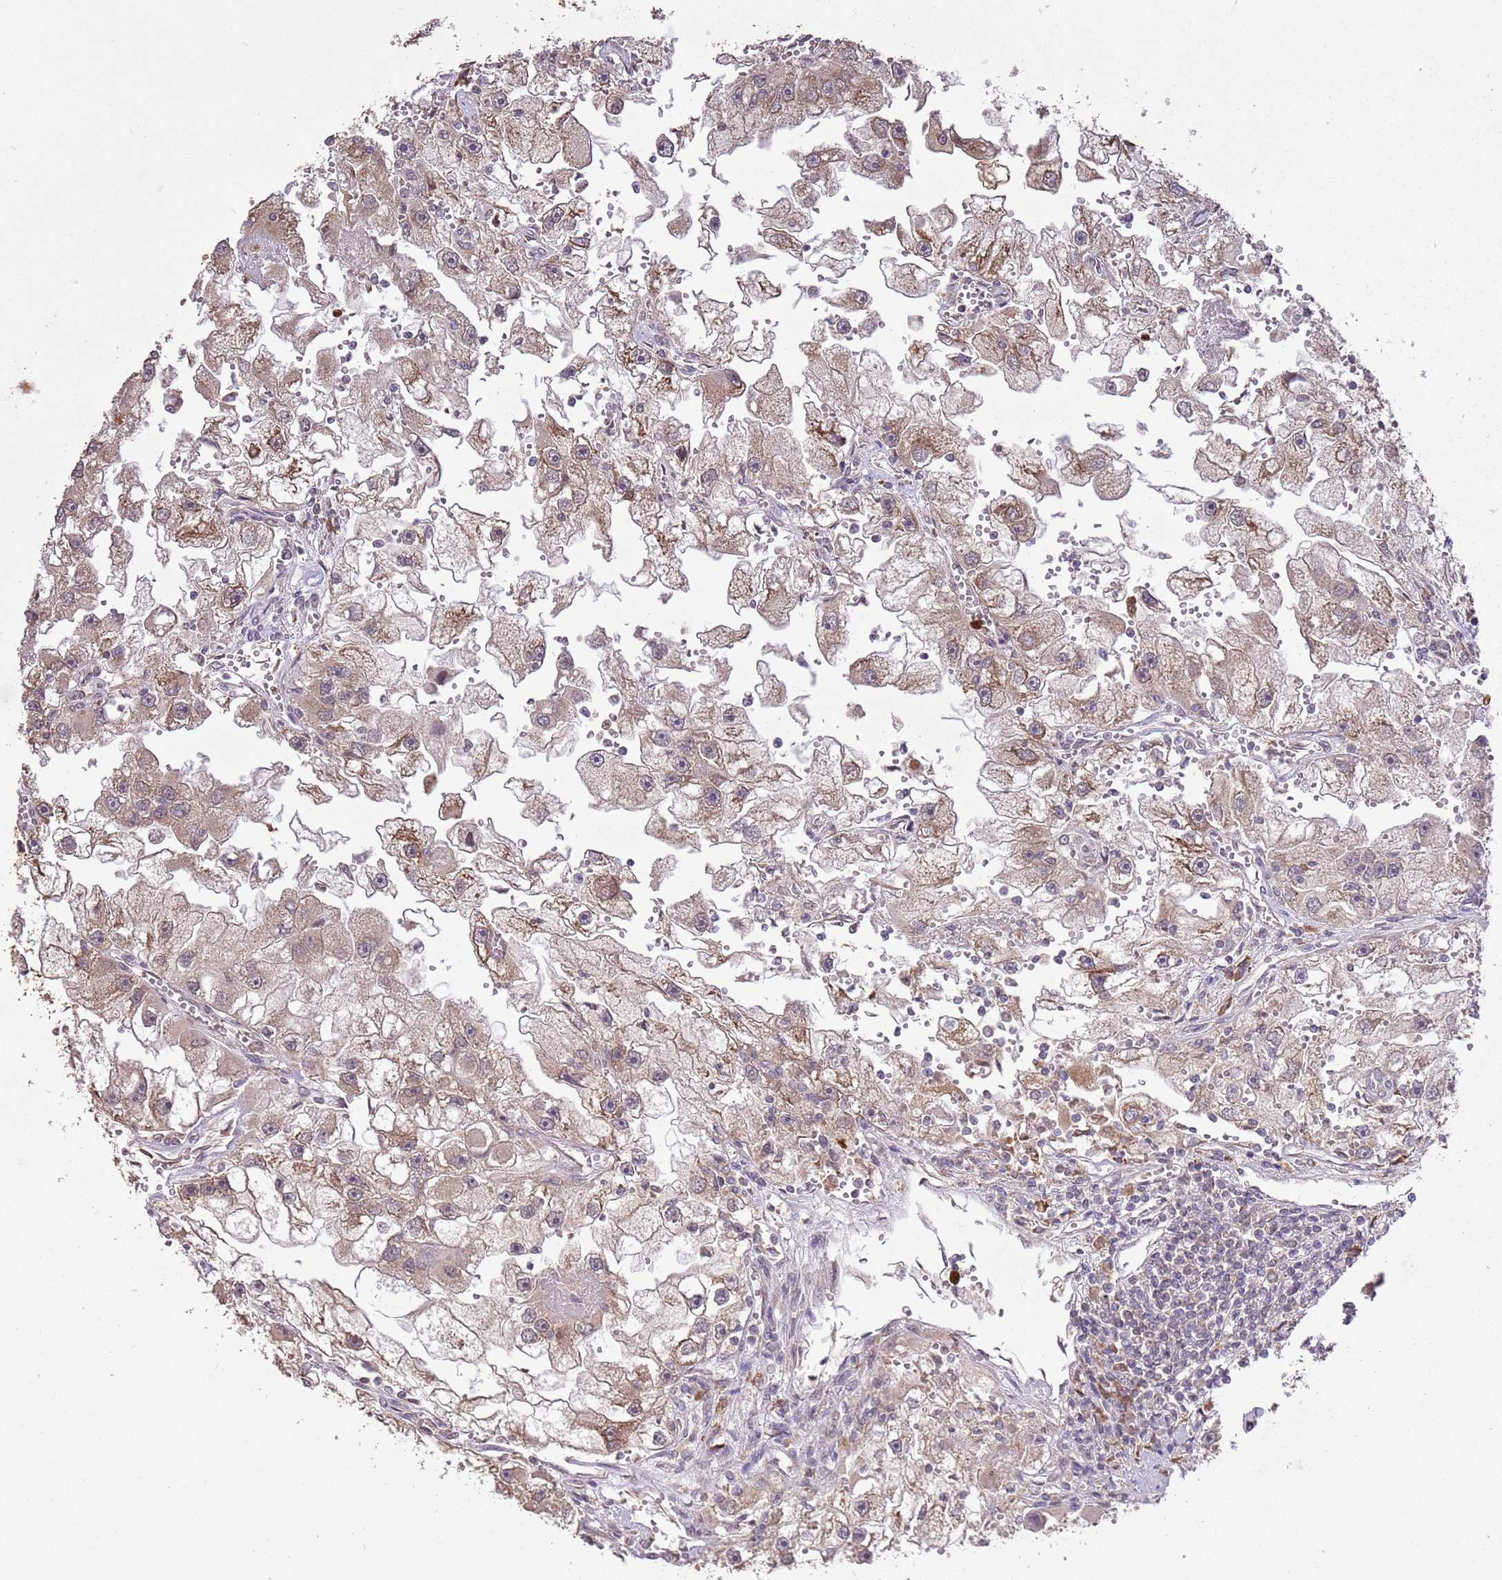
{"staining": {"intensity": "moderate", "quantity": ">75%", "location": "cytoplasmic/membranous,nuclear"}, "tissue": "renal cancer", "cell_type": "Tumor cells", "image_type": "cancer", "snomed": [{"axis": "morphology", "description": "Adenocarcinoma, NOS"}, {"axis": "topography", "description": "Kidney"}], "caption": "This micrograph demonstrates immunohistochemistry (IHC) staining of human renal cancer (adenocarcinoma), with medium moderate cytoplasmic/membranous and nuclear positivity in approximately >75% of tumor cells.", "gene": "AMIGO1", "patient": {"sex": "male", "age": 63}}